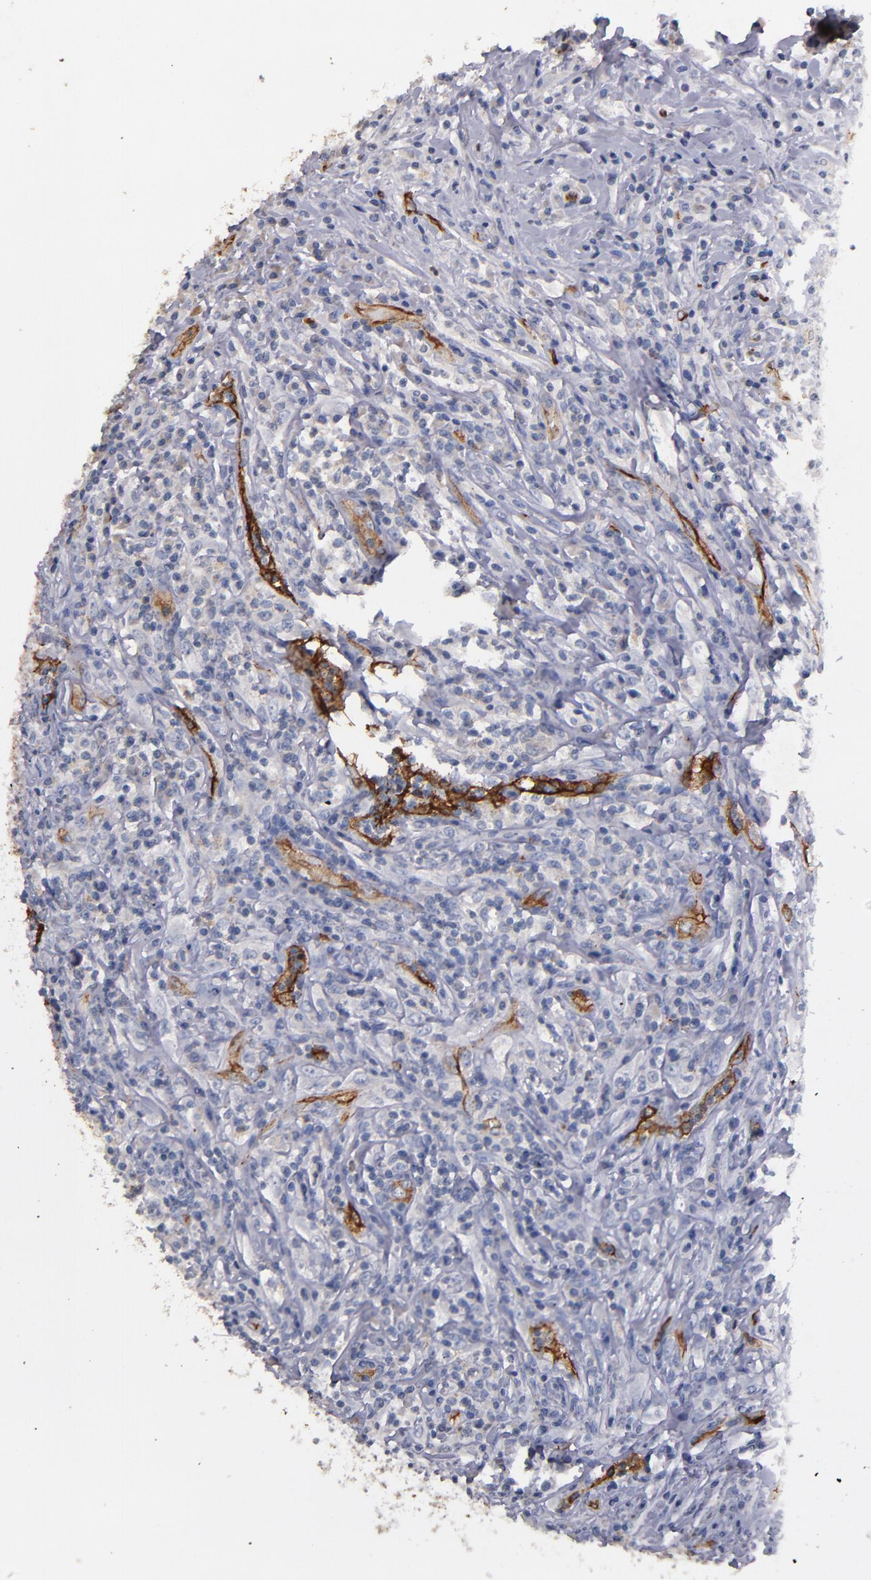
{"staining": {"intensity": "negative", "quantity": "none", "location": "none"}, "tissue": "lymphoma", "cell_type": "Tumor cells", "image_type": "cancer", "snomed": [{"axis": "morphology", "description": "Hodgkin's disease, NOS"}, {"axis": "topography", "description": "Lymph node"}], "caption": "A high-resolution histopathology image shows IHC staining of Hodgkin's disease, which displays no significant expression in tumor cells.", "gene": "CLDN5", "patient": {"sex": "female", "age": 25}}